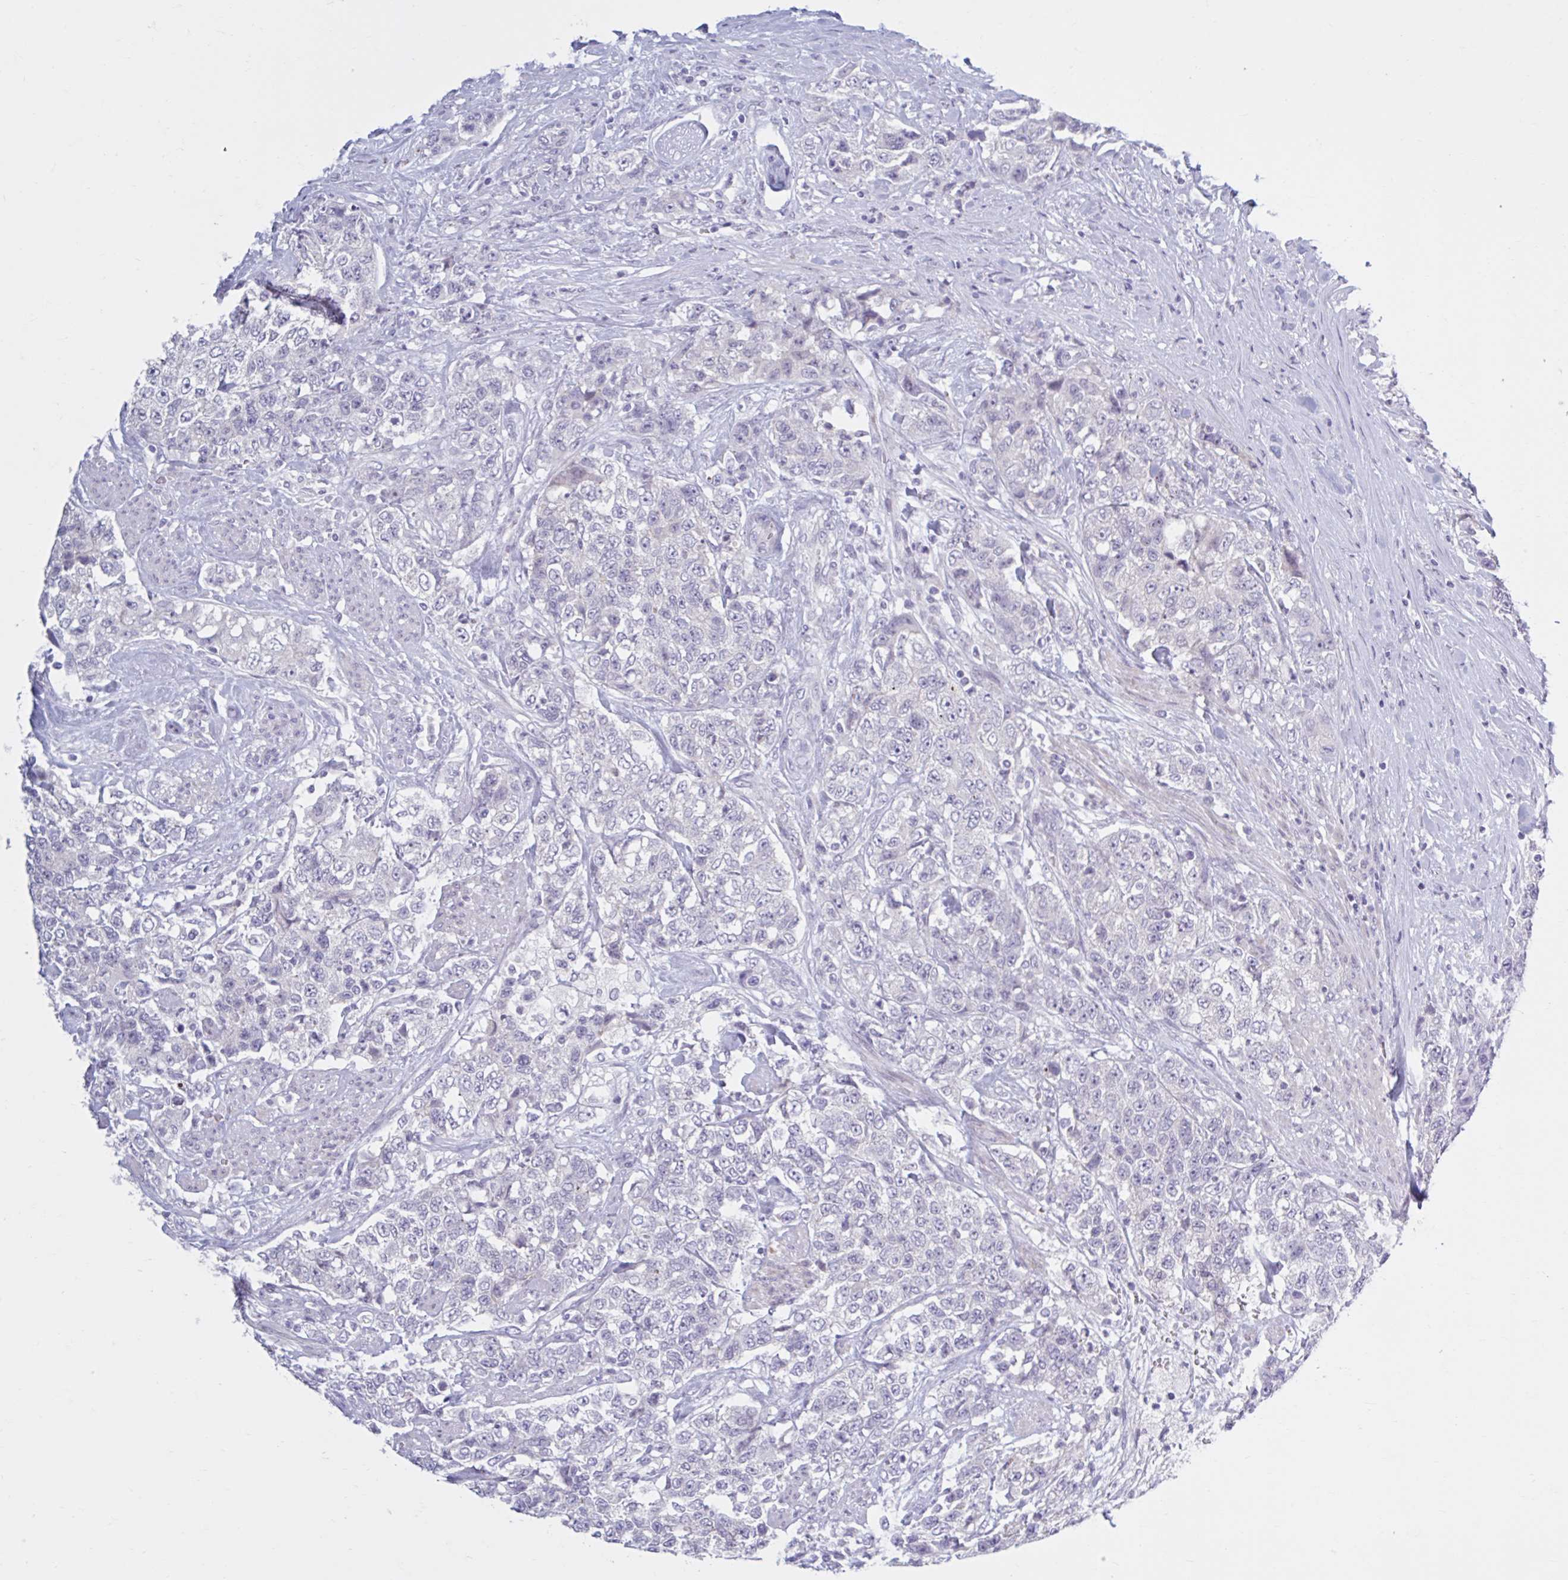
{"staining": {"intensity": "negative", "quantity": "none", "location": "none"}, "tissue": "urothelial cancer", "cell_type": "Tumor cells", "image_type": "cancer", "snomed": [{"axis": "morphology", "description": "Urothelial carcinoma, High grade"}, {"axis": "topography", "description": "Urinary bladder"}], "caption": "This is an immunohistochemistry (IHC) image of human urothelial cancer. There is no positivity in tumor cells.", "gene": "FAM153A", "patient": {"sex": "female", "age": 78}}